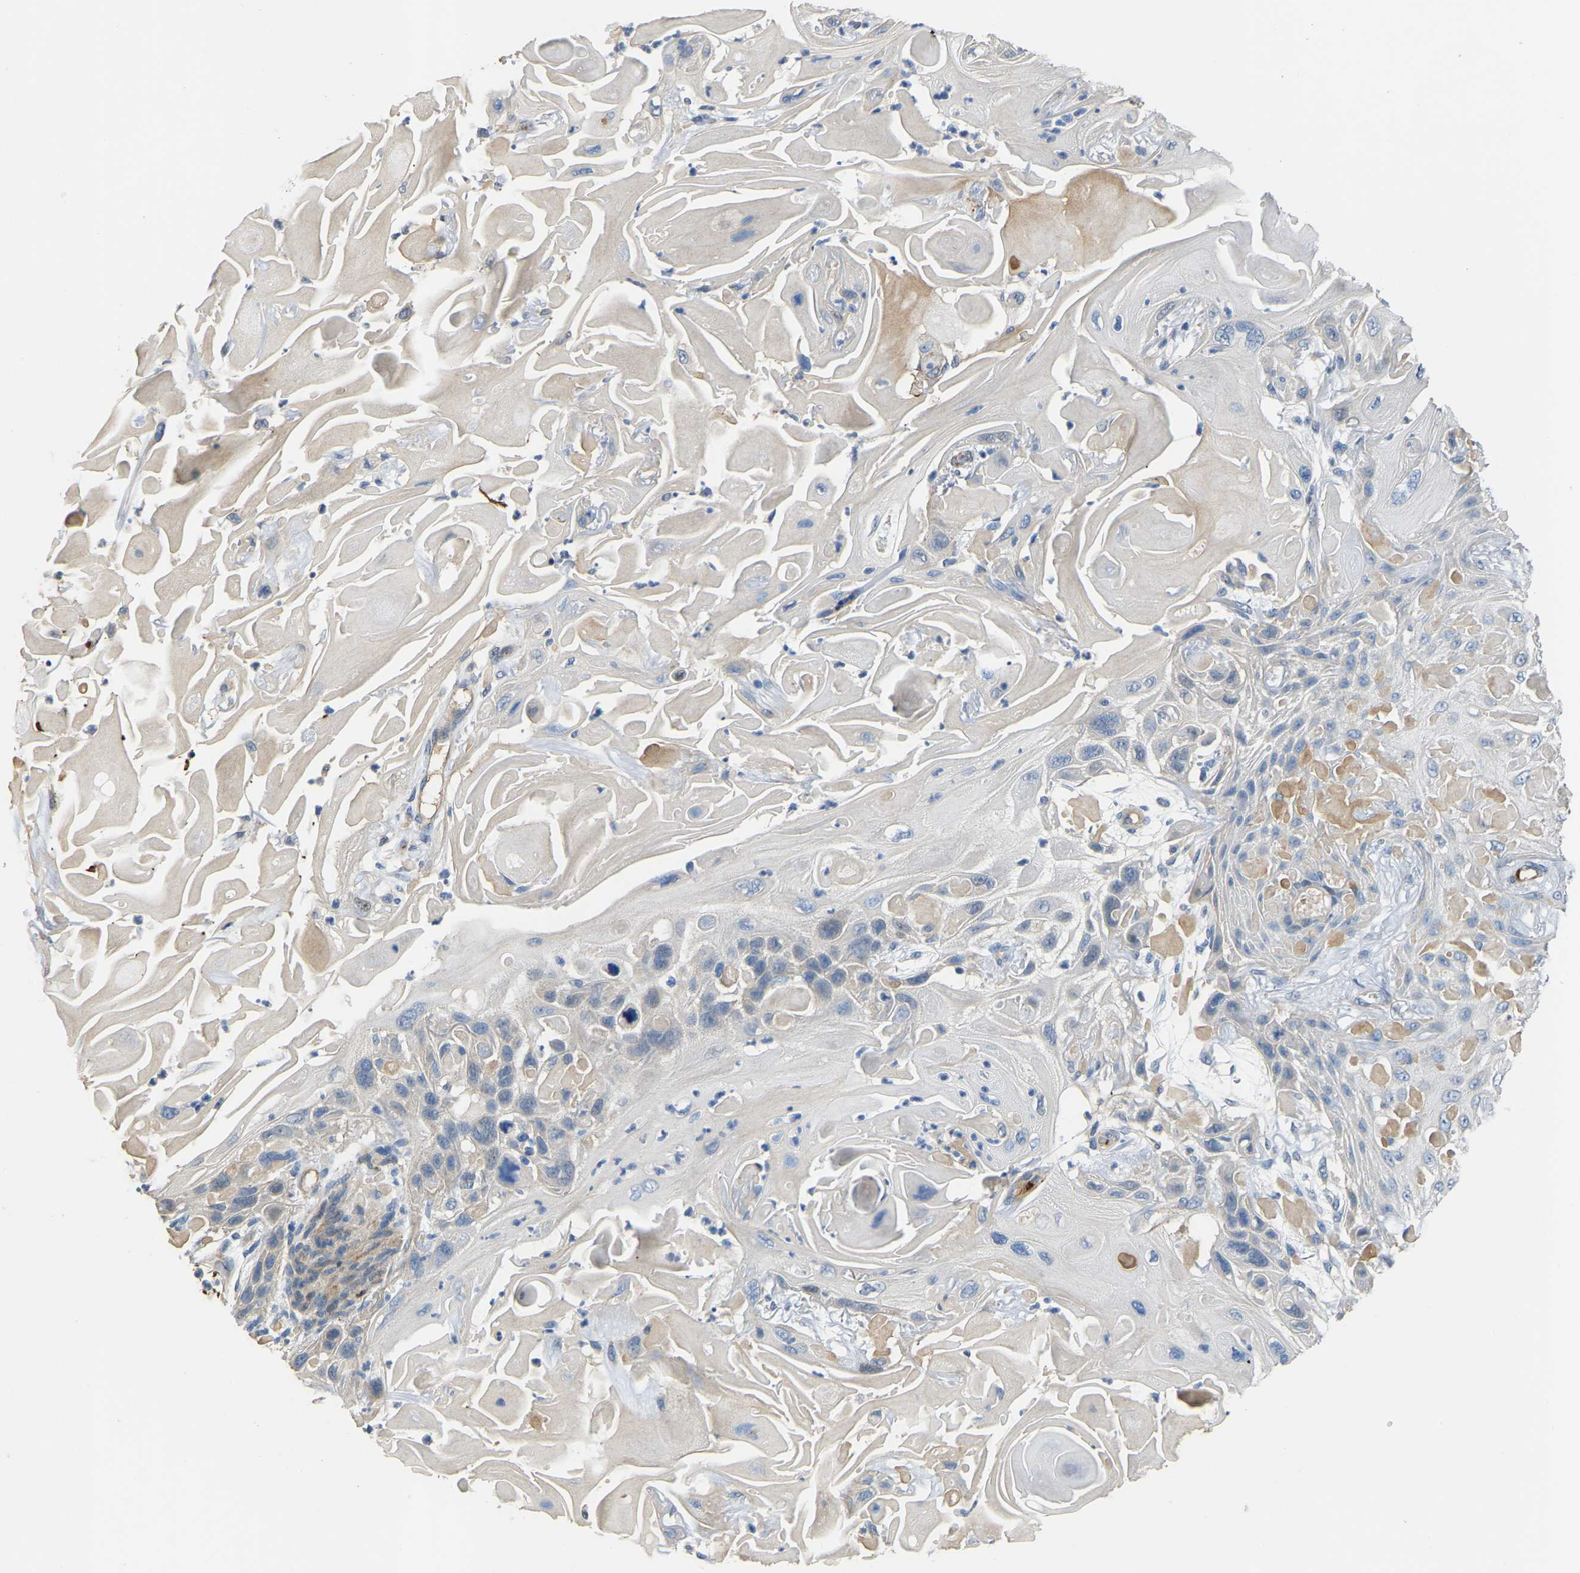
{"staining": {"intensity": "negative", "quantity": "none", "location": "none"}, "tissue": "skin cancer", "cell_type": "Tumor cells", "image_type": "cancer", "snomed": [{"axis": "morphology", "description": "Squamous cell carcinoma, NOS"}, {"axis": "topography", "description": "Skin"}], "caption": "Tumor cells show no significant positivity in skin cancer (squamous cell carcinoma).", "gene": "HIGD2B", "patient": {"sex": "female", "age": 77}}